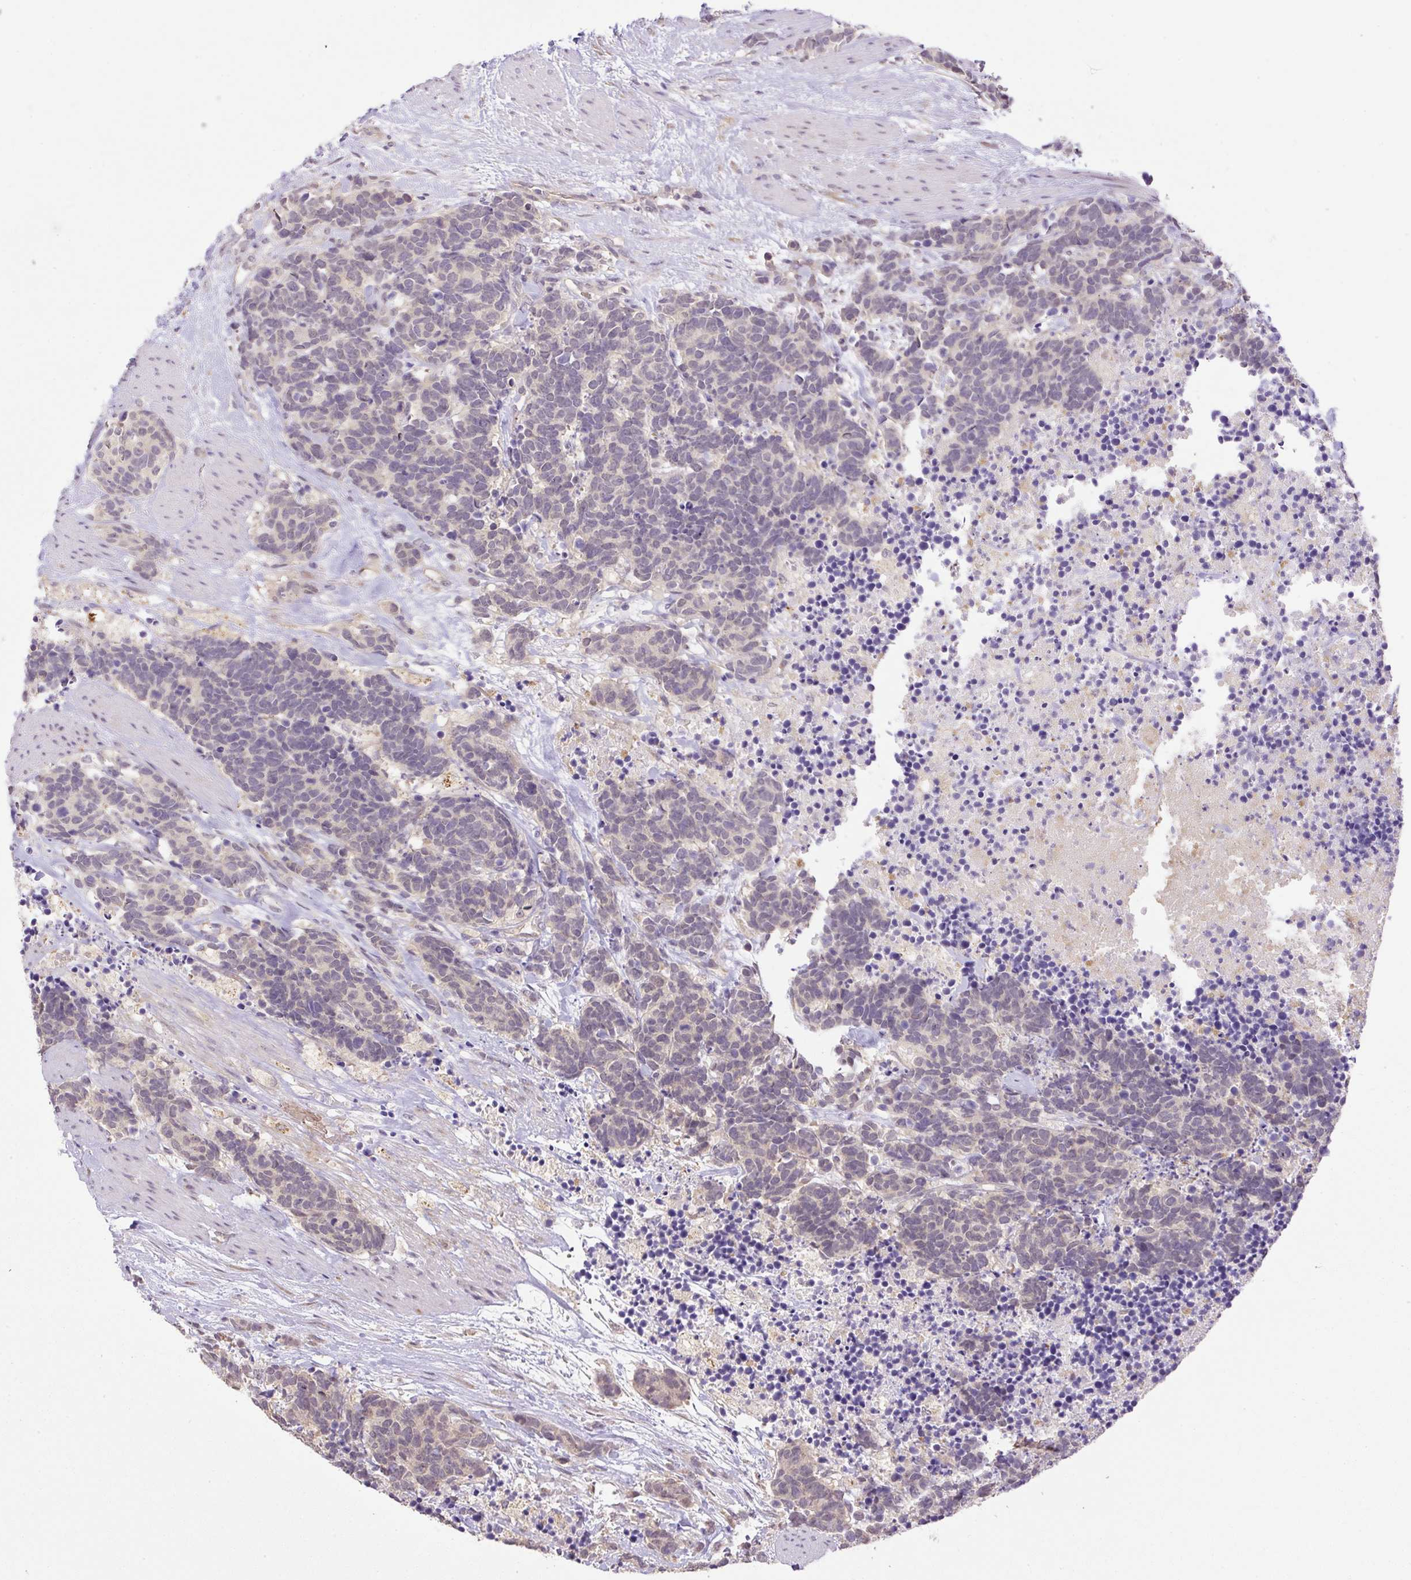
{"staining": {"intensity": "negative", "quantity": "none", "location": "none"}, "tissue": "carcinoid", "cell_type": "Tumor cells", "image_type": "cancer", "snomed": [{"axis": "morphology", "description": "Carcinoma, NOS"}, {"axis": "morphology", "description": "Carcinoid, malignant, NOS"}, {"axis": "topography", "description": "Prostate"}], "caption": "Malignant carcinoid was stained to show a protein in brown. There is no significant positivity in tumor cells. Brightfield microscopy of IHC stained with DAB (brown) and hematoxylin (blue), captured at high magnification.", "gene": "HABP4", "patient": {"sex": "male", "age": 57}}